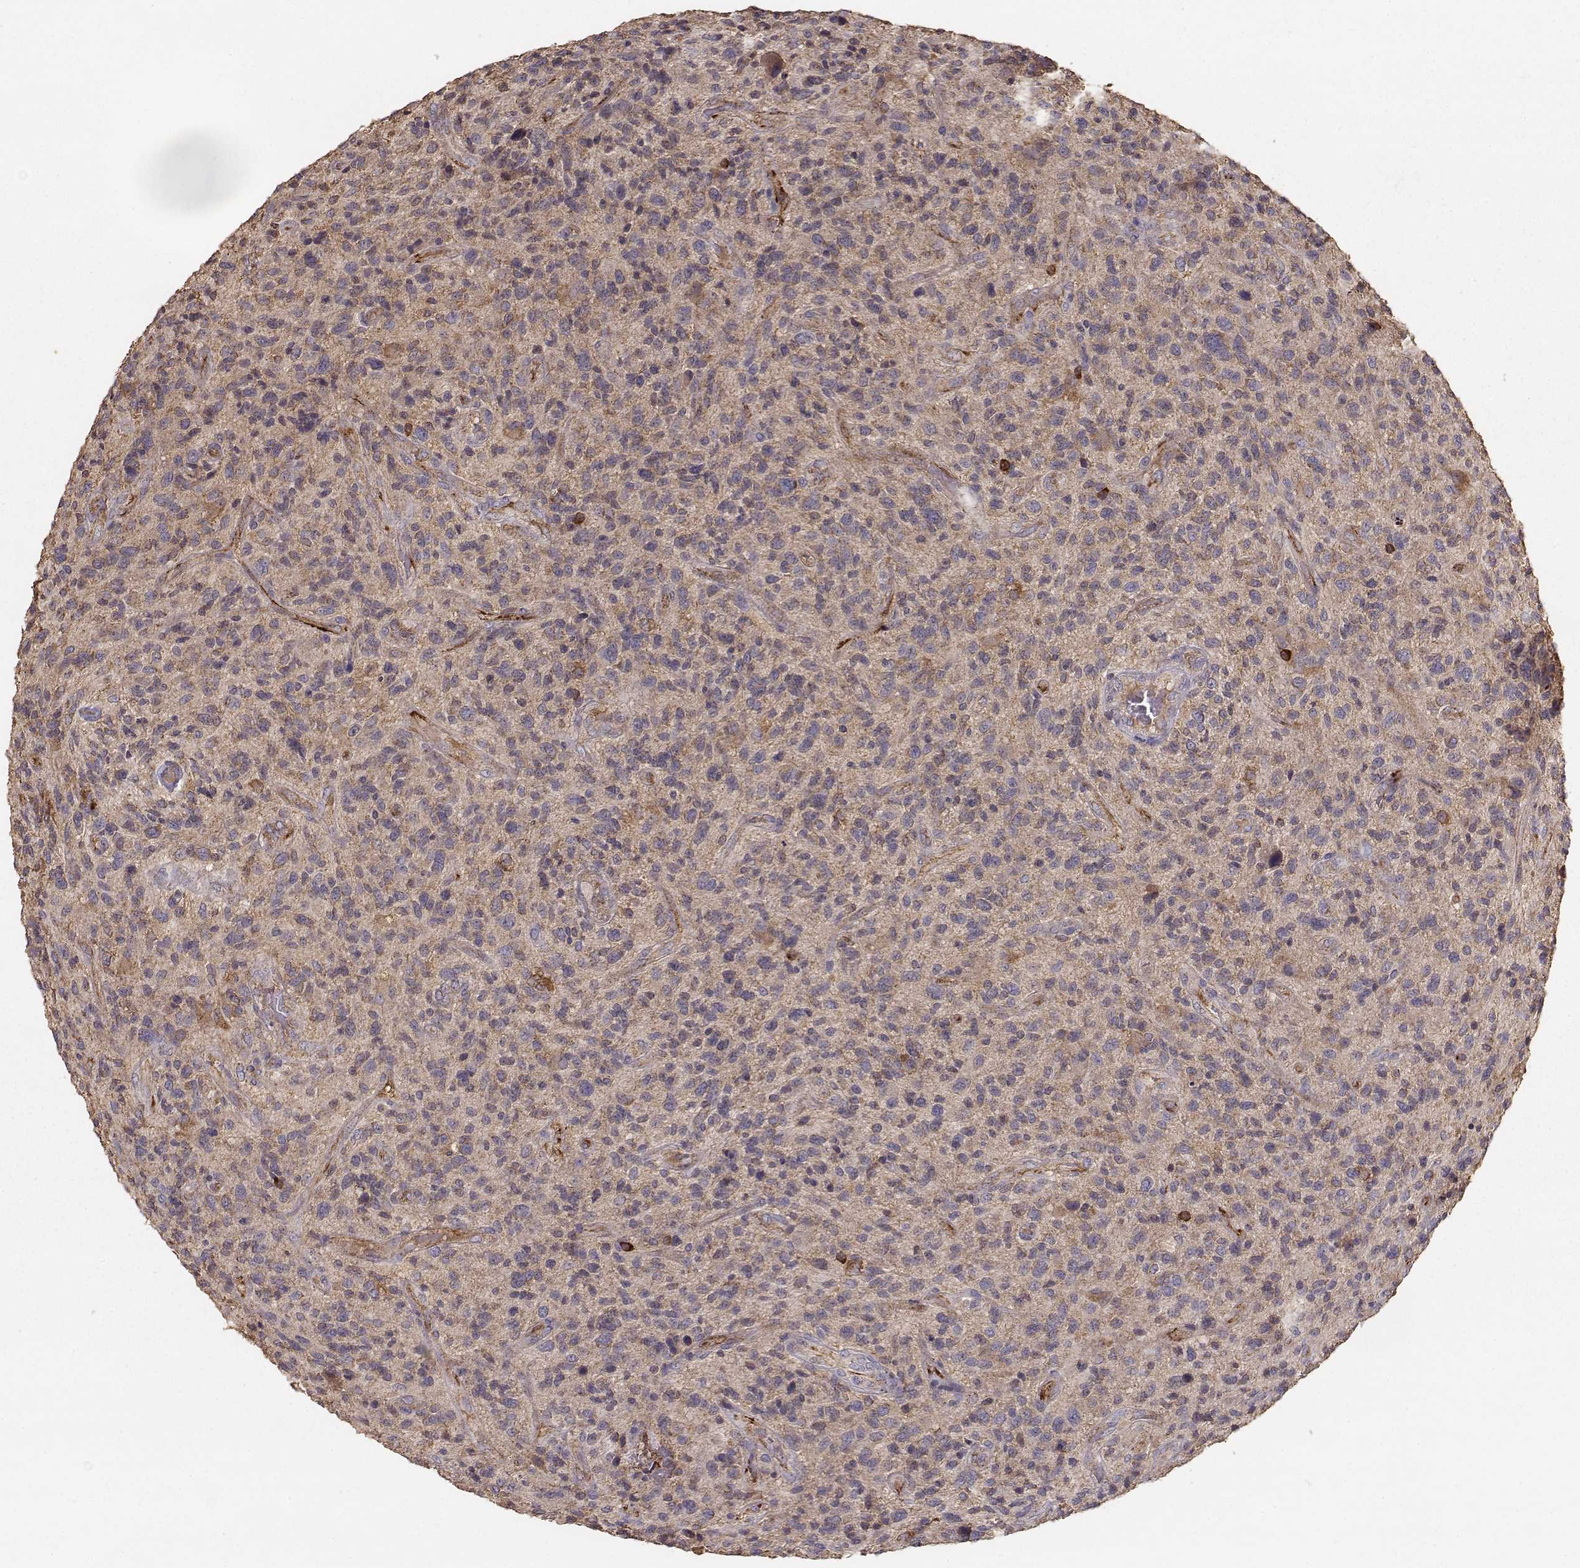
{"staining": {"intensity": "weak", "quantity": ">75%", "location": "cytoplasmic/membranous"}, "tissue": "glioma", "cell_type": "Tumor cells", "image_type": "cancer", "snomed": [{"axis": "morphology", "description": "Glioma, malignant, High grade"}, {"axis": "topography", "description": "Brain"}], "caption": "The immunohistochemical stain labels weak cytoplasmic/membranous expression in tumor cells of malignant glioma (high-grade) tissue.", "gene": "TARS3", "patient": {"sex": "male", "age": 47}}